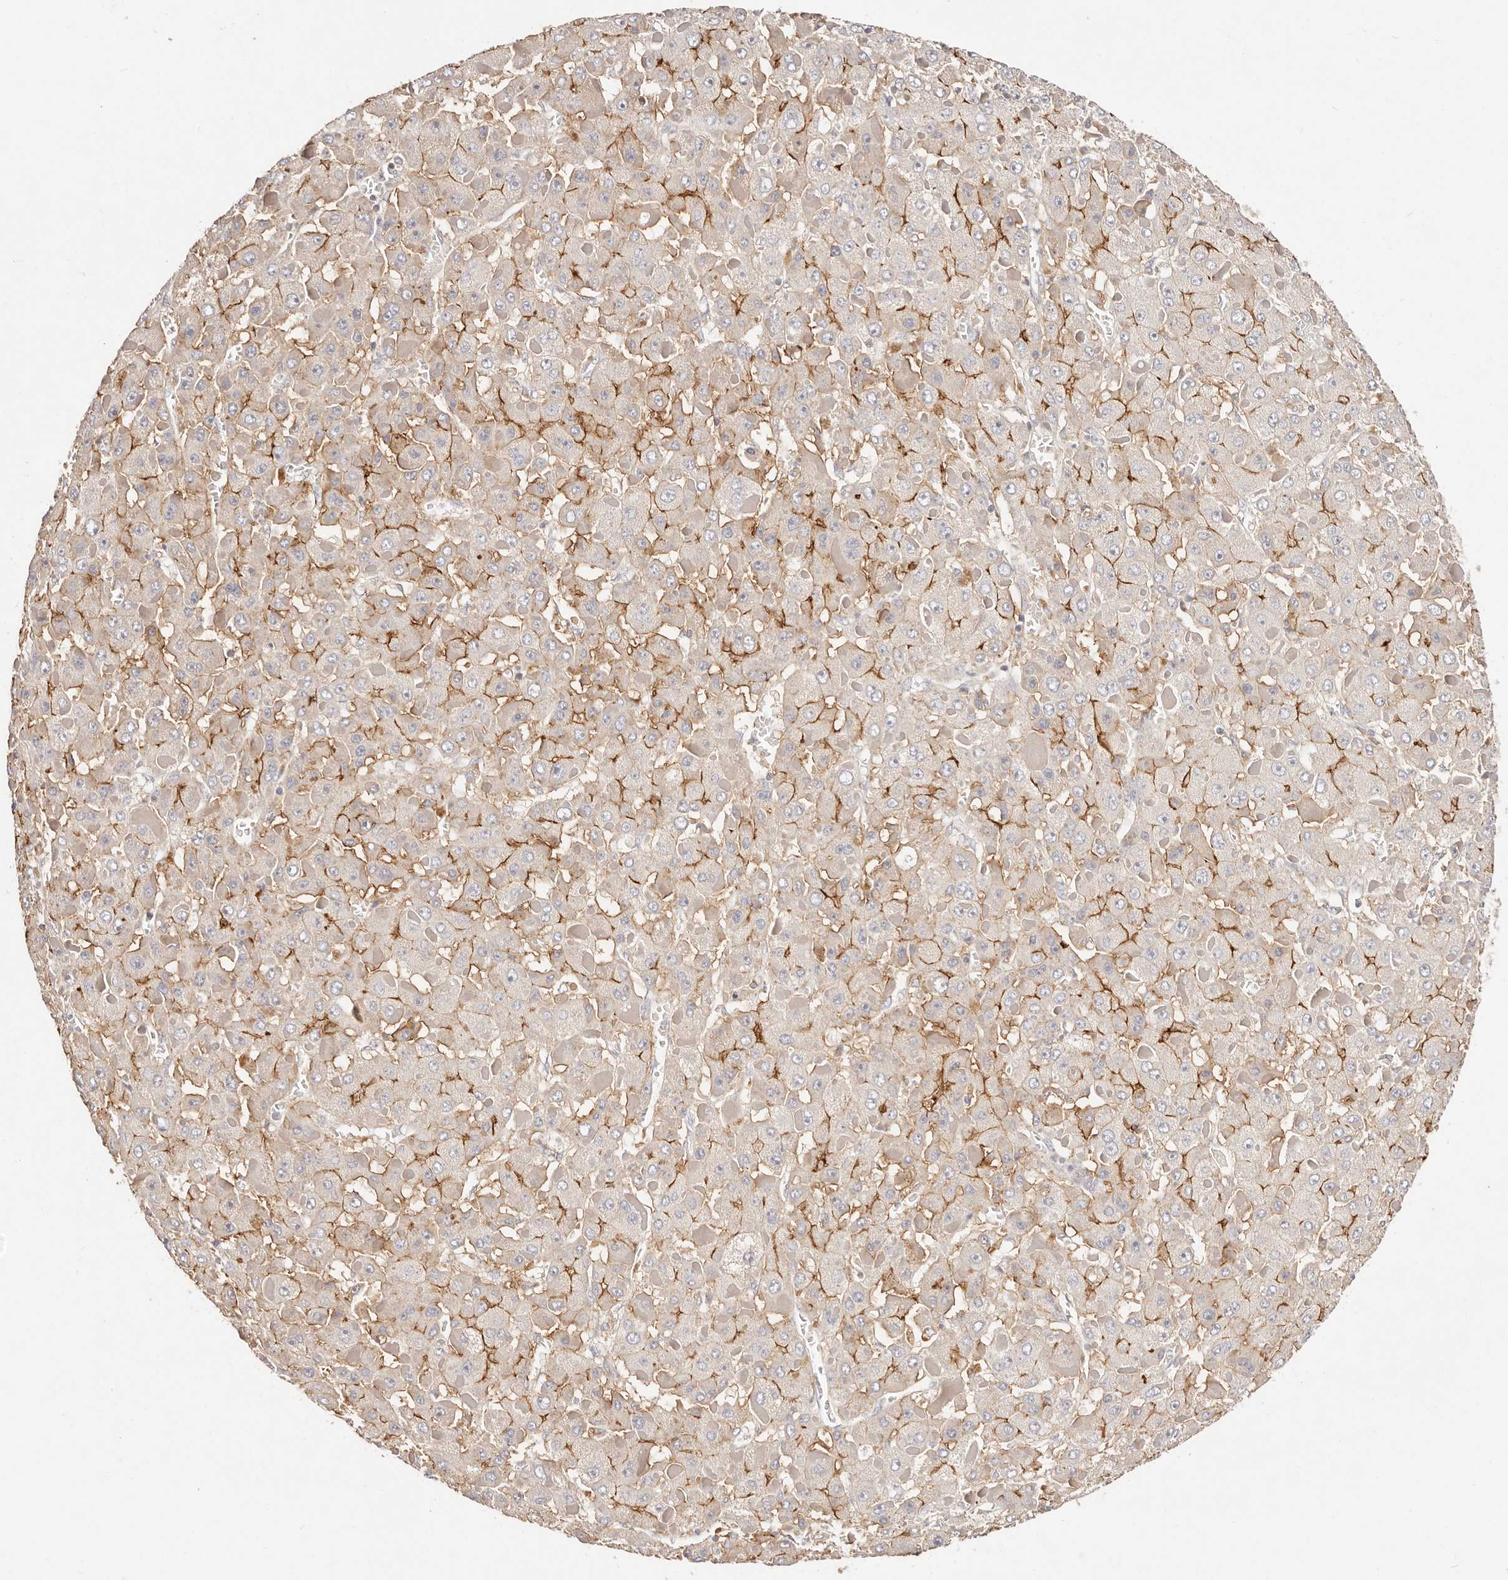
{"staining": {"intensity": "moderate", "quantity": "25%-75%", "location": "cytoplasmic/membranous"}, "tissue": "liver cancer", "cell_type": "Tumor cells", "image_type": "cancer", "snomed": [{"axis": "morphology", "description": "Carcinoma, Hepatocellular, NOS"}, {"axis": "topography", "description": "Liver"}], "caption": "Approximately 25%-75% of tumor cells in human liver hepatocellular carcinoma display moderate cytoplasmic/membranous protein positivity as visualized by brown immunohistochemical staining.", "gene": "CXADR", "patient": {"sex": "female", "age": 73}}